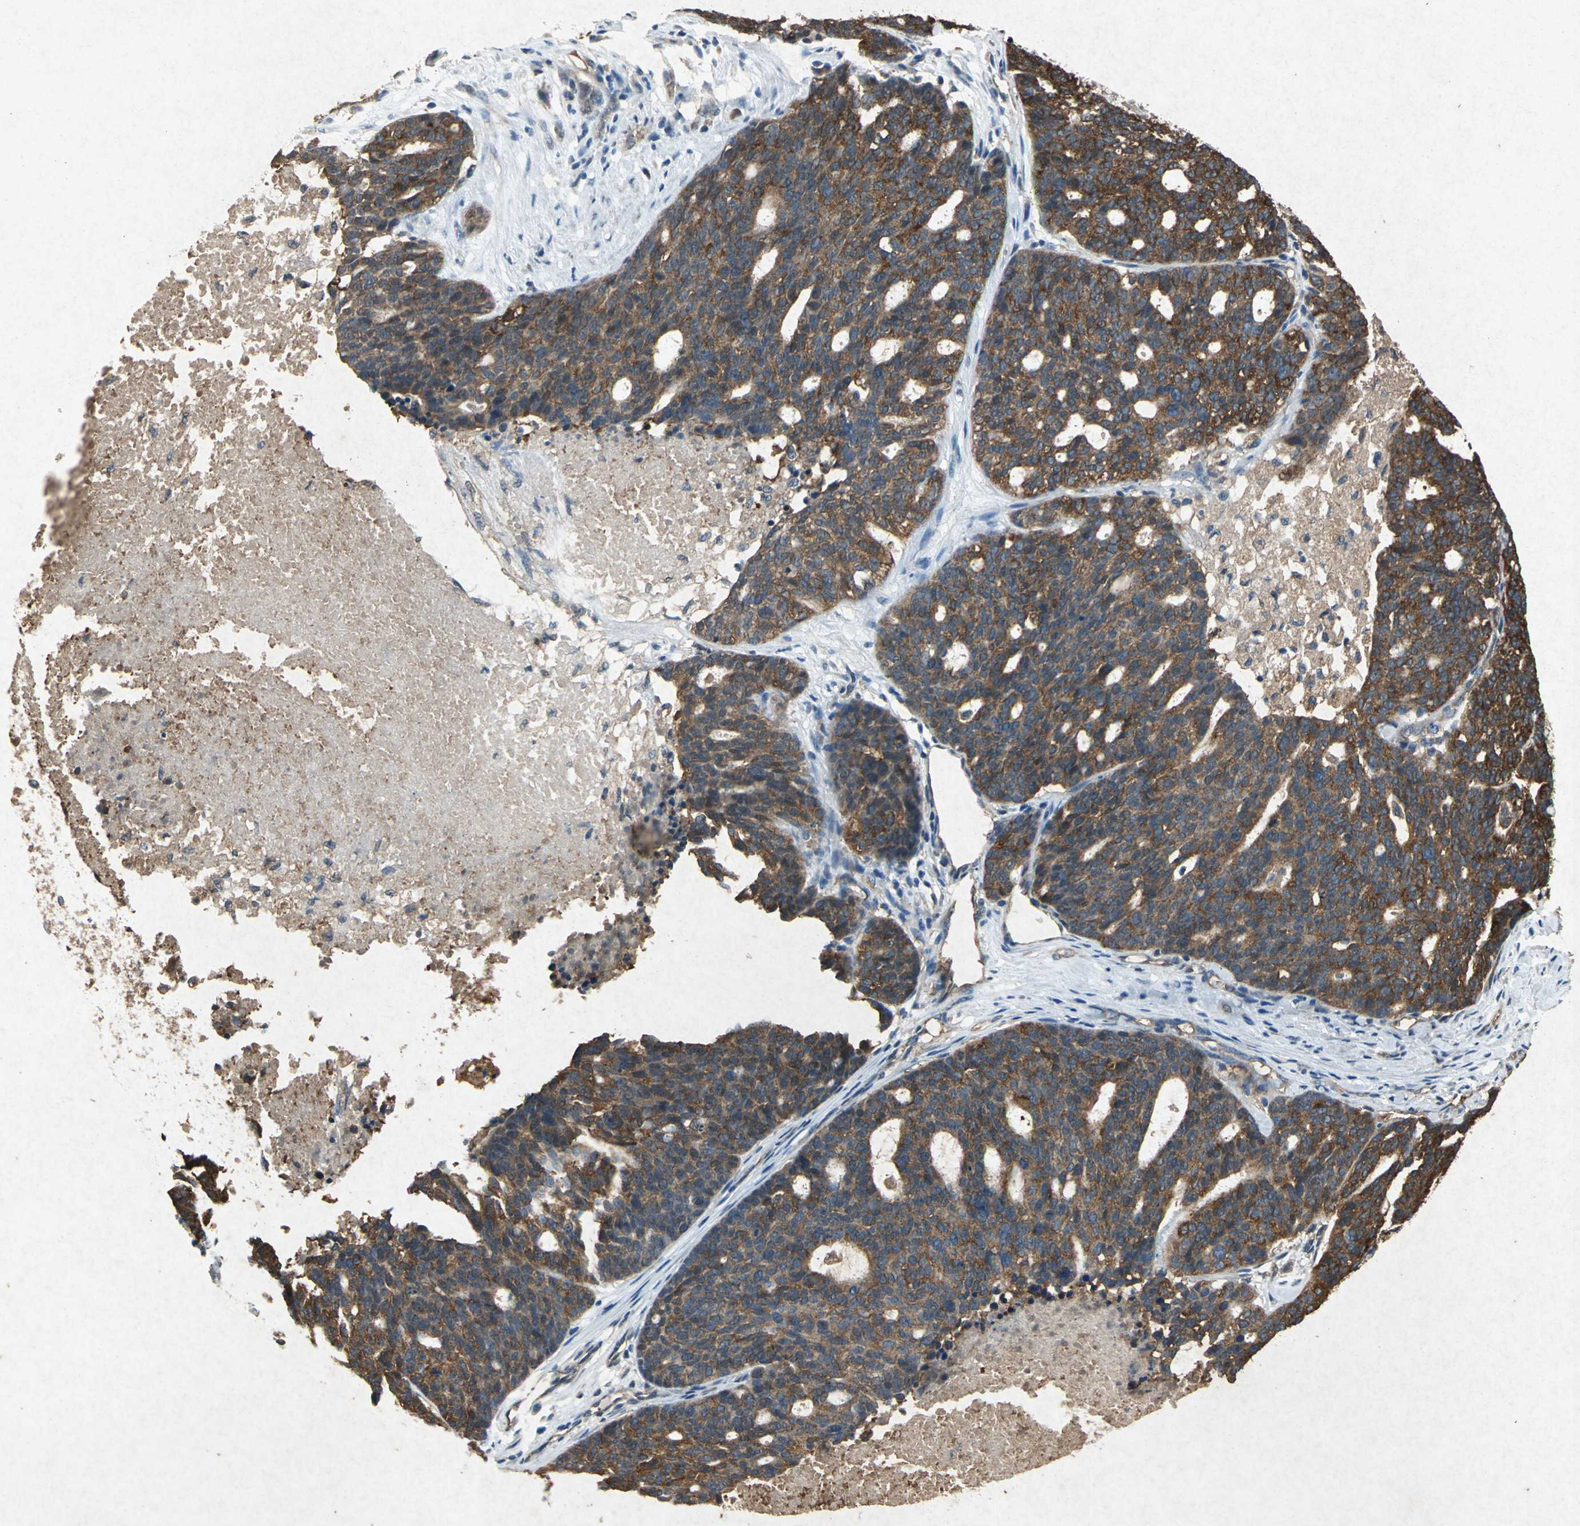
{"staining": {"intensity": "moderate", "quantity": ">75%", "location": "cytoplasmic/membranous"}, "tissue": "ovarian cancer", "cell_type": "Tumor cells", "image_type": "cancer", "snomed": [{"axis": "morphology", "description": "Cystadenocarcinoma, serous, NOS"}, {"axis": "topography", "description": "Ovary"}], "caption": "High-power microscopy captured an IHC histopathology image of ovarian serous cystadenocarcinoma, revealing moderate cytoplasmic/membranous expression in approximately >75% of tumor cells. (Stains: DAB in brown, nuclei in blue, Microscopy: brightfield microscopy at high magnification).", "gene": "HSP90AB1", "patient": {"sex": "female", "age": 59}}